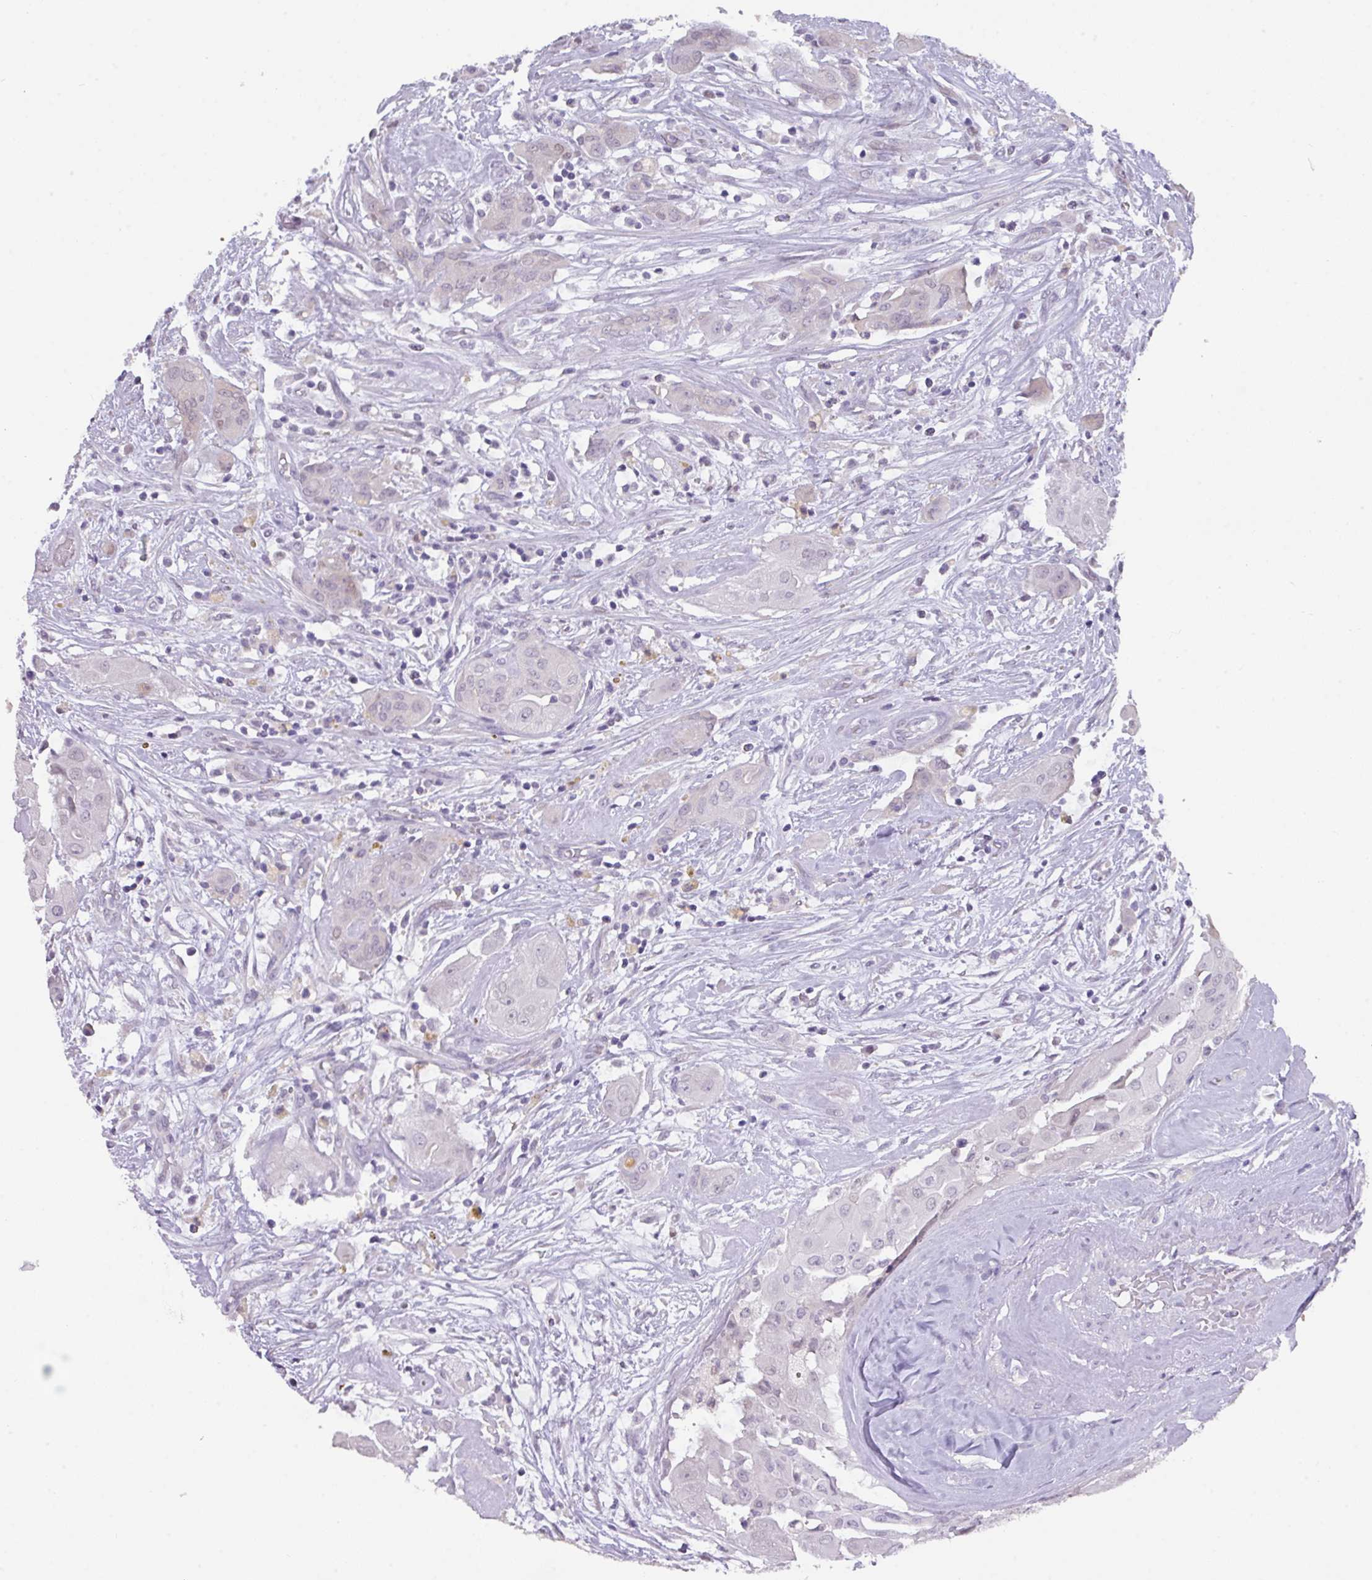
{"staining": {"intensity": "negative", "quantity": "none", "location": "none"}, "tissue": "thyroid cancer", "cell_type": "Tumor cells", "image_type": "cancer", "snomed": [{"axis": "morphology", "description": "Papillary adenocarcinoma, NOS"}, {"axis": "topography", "description": "Thyroid gland"}], "caption": "Tumor cells are negative for protein expression in human papillary adenocarcinoma (thyroid). (DAB (3,3'-diaminobenzidine) immunohistochemistry with hematoxylin counter stain).", "gene": "ANKRD13B", "patient": {"sex": "female", "age": 59}}